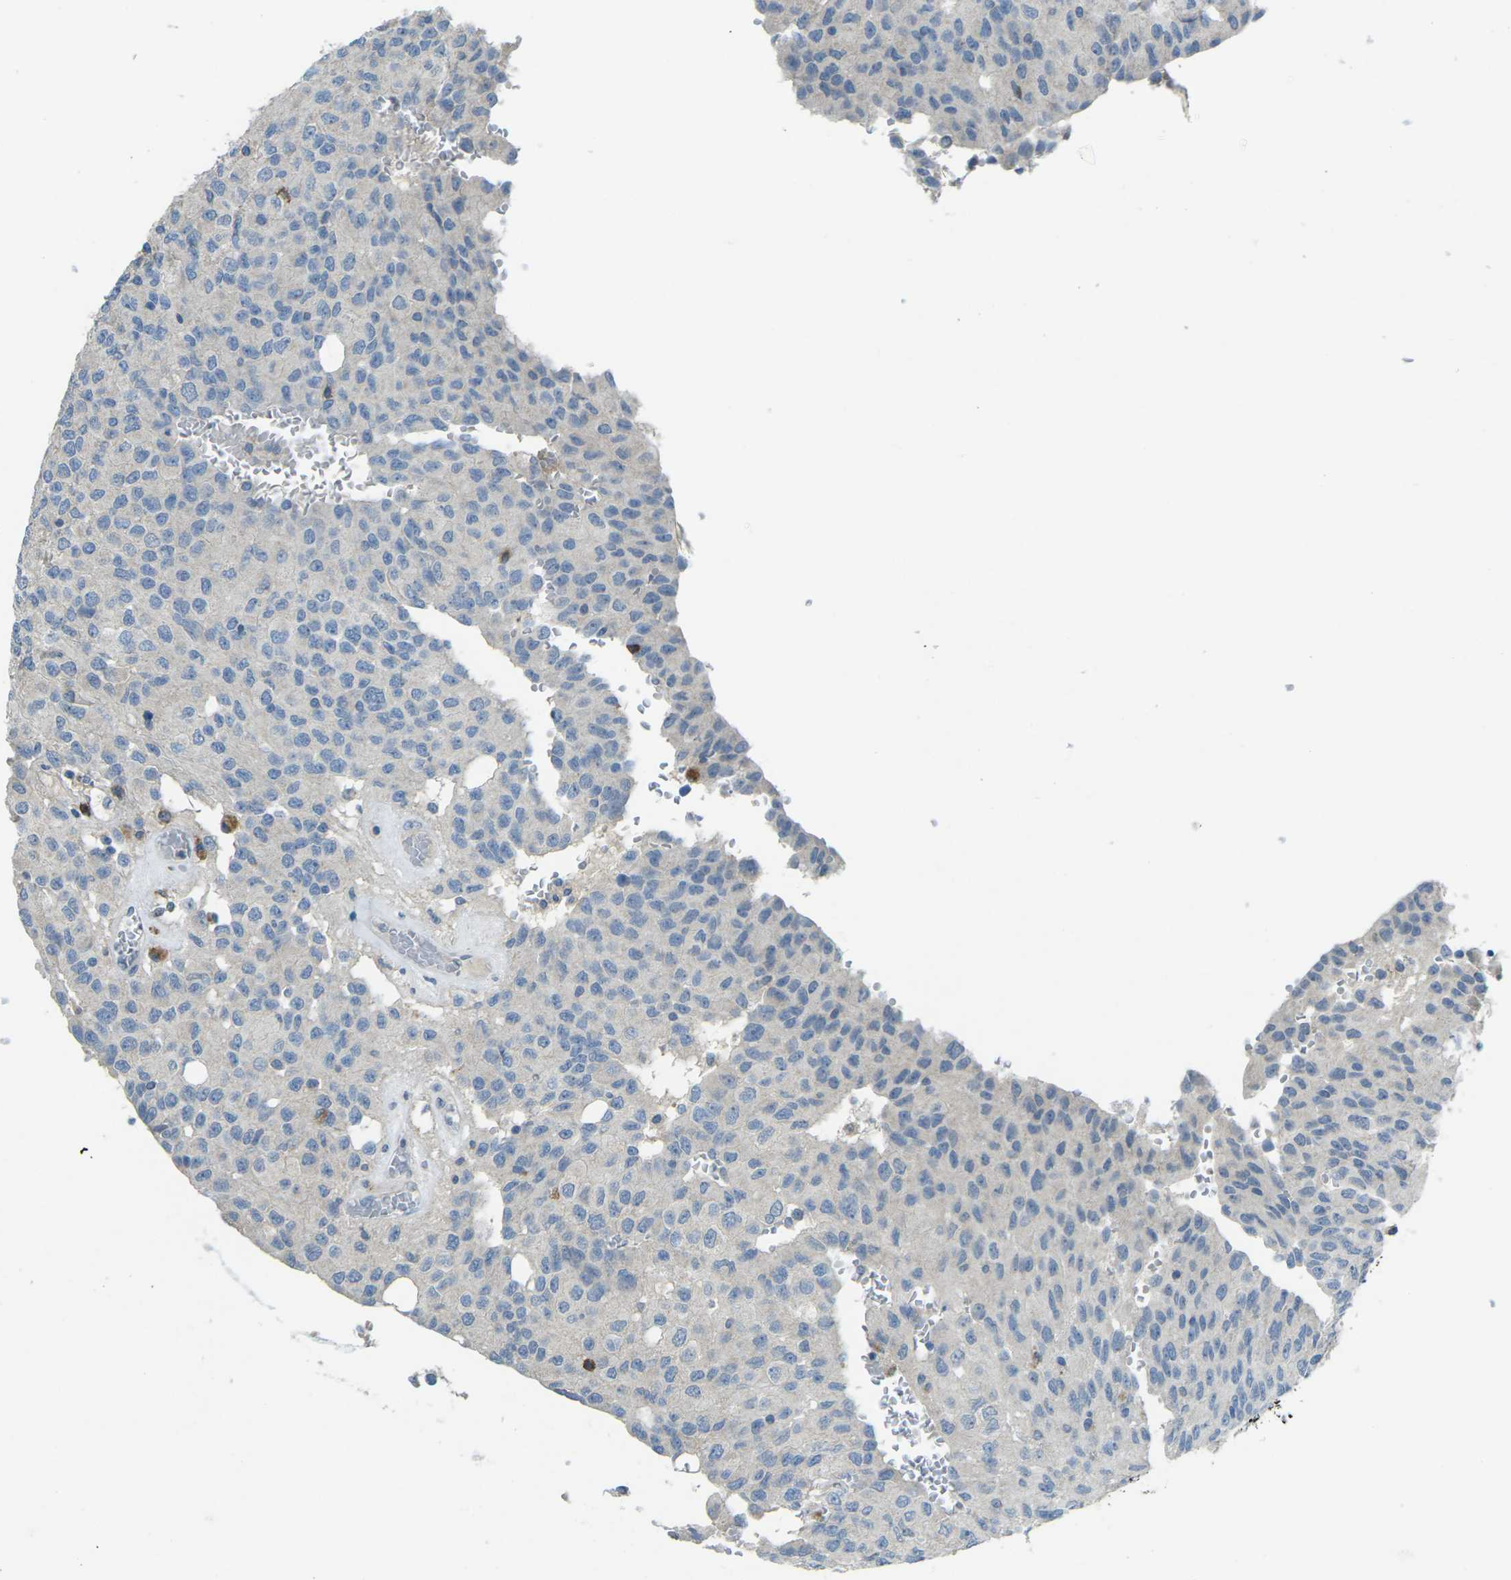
{"staining": {"intensity": "negative", "quantity": "none", "location": "none"}, "tissue": "glioma", "cell_type": "Tumor cells", "image_type": "cancer", "snomed": [{"axis": "morphology", "description": "Glioma, malignant, High grade"}, {"axis": "topography", "description": "Brain"}], "caption": "High power microscopy image of an immunohistochemistry image of glioma, revealing no significant expression in tumor cells.", "gene": "CD19", "patient": {"sex": "male", "age": 32}}